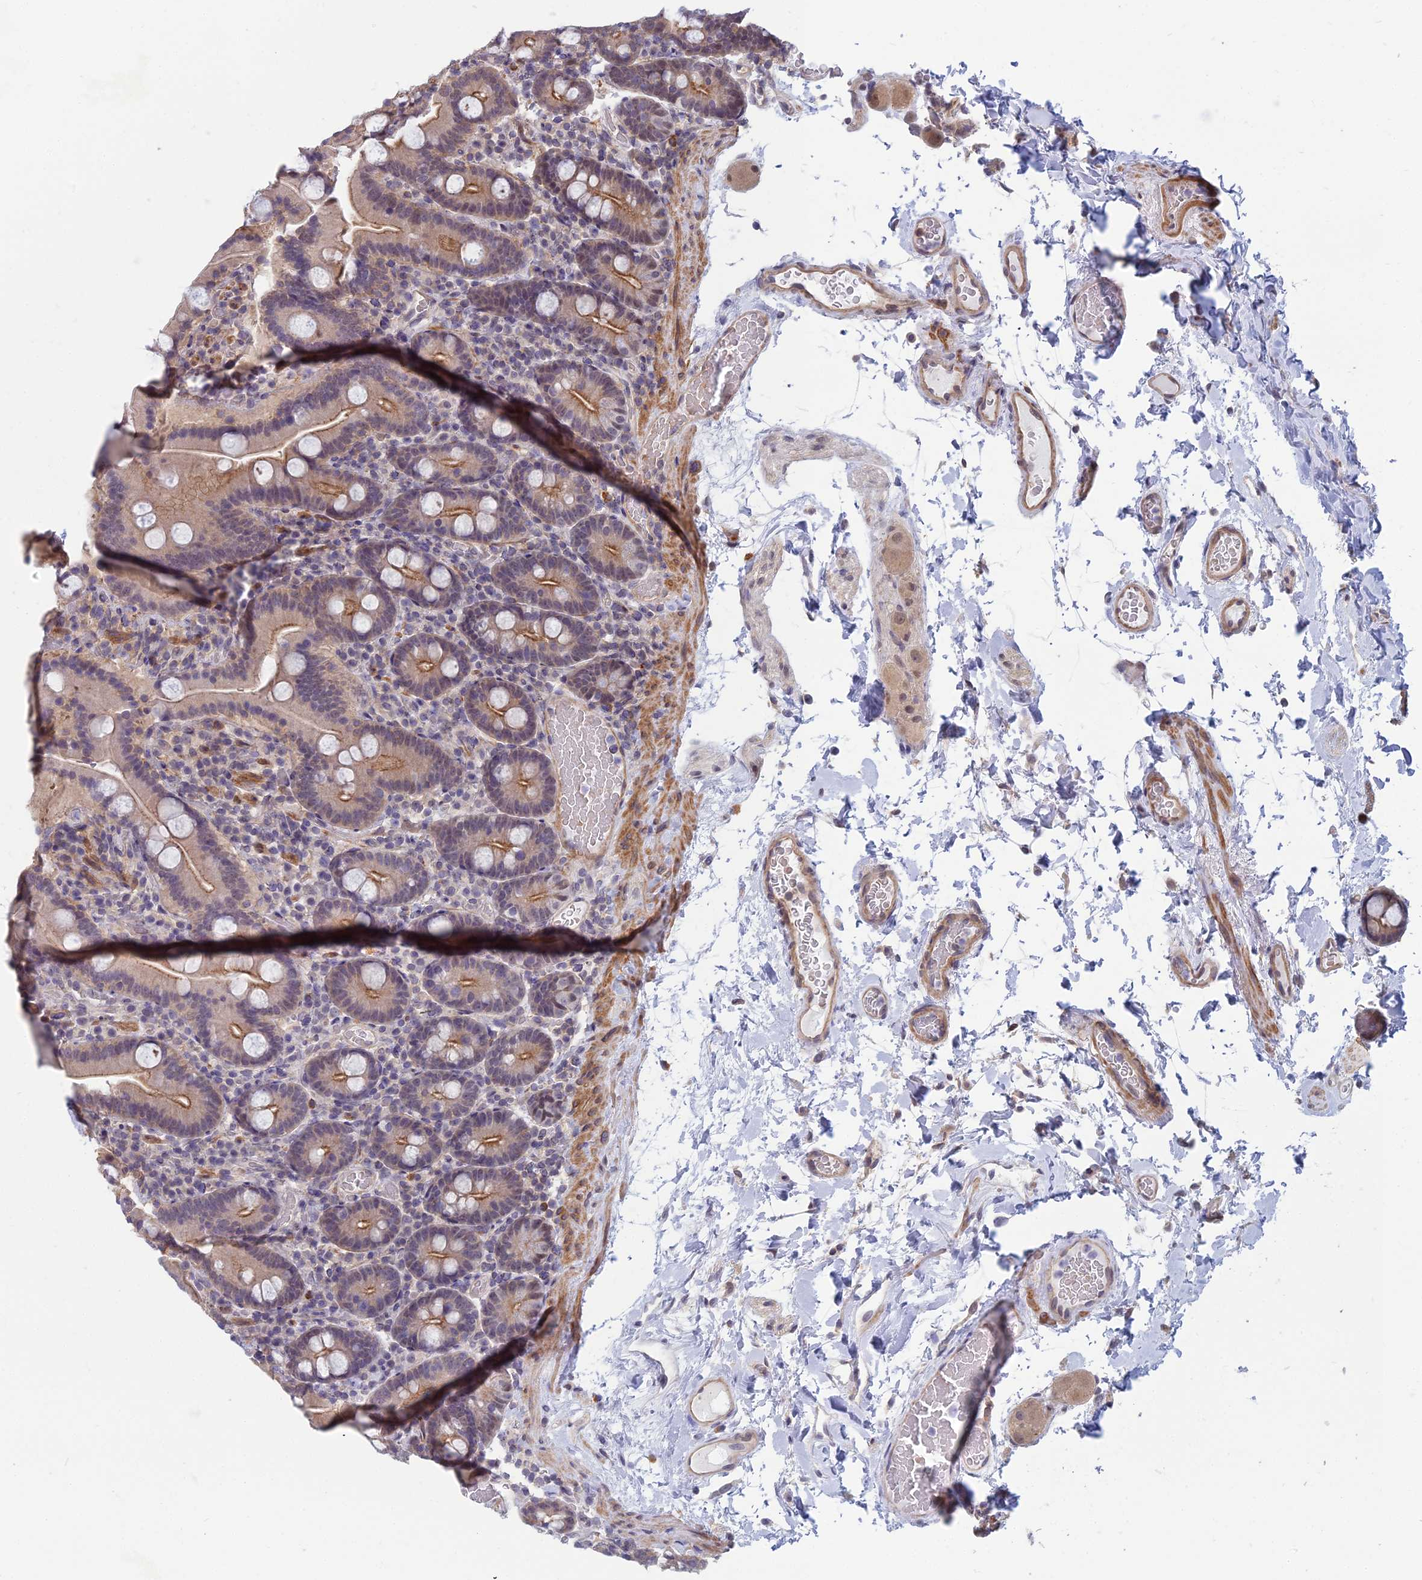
{"staining": {"intensity": "moderate", "quantity": ">75%", "location": "cytoplasmic/membranous"}, "tissue": "duodenum", "cell_type": "Glandular cells", "image_type": "normal", "snomed": [{"axis": "morphology", "description": "Normal tissue, NOS"}, {"axis": "topography", "description": "Duodenum"}], "caption": "This histopathology image shows immunohistochemistry staining of normal duodenum, with medium moderate cytoplasmic/membranous staining in approximately >75% of glandular cells.", "gene": "OPA3", "patient": {"sex": "male", "age": 55}}